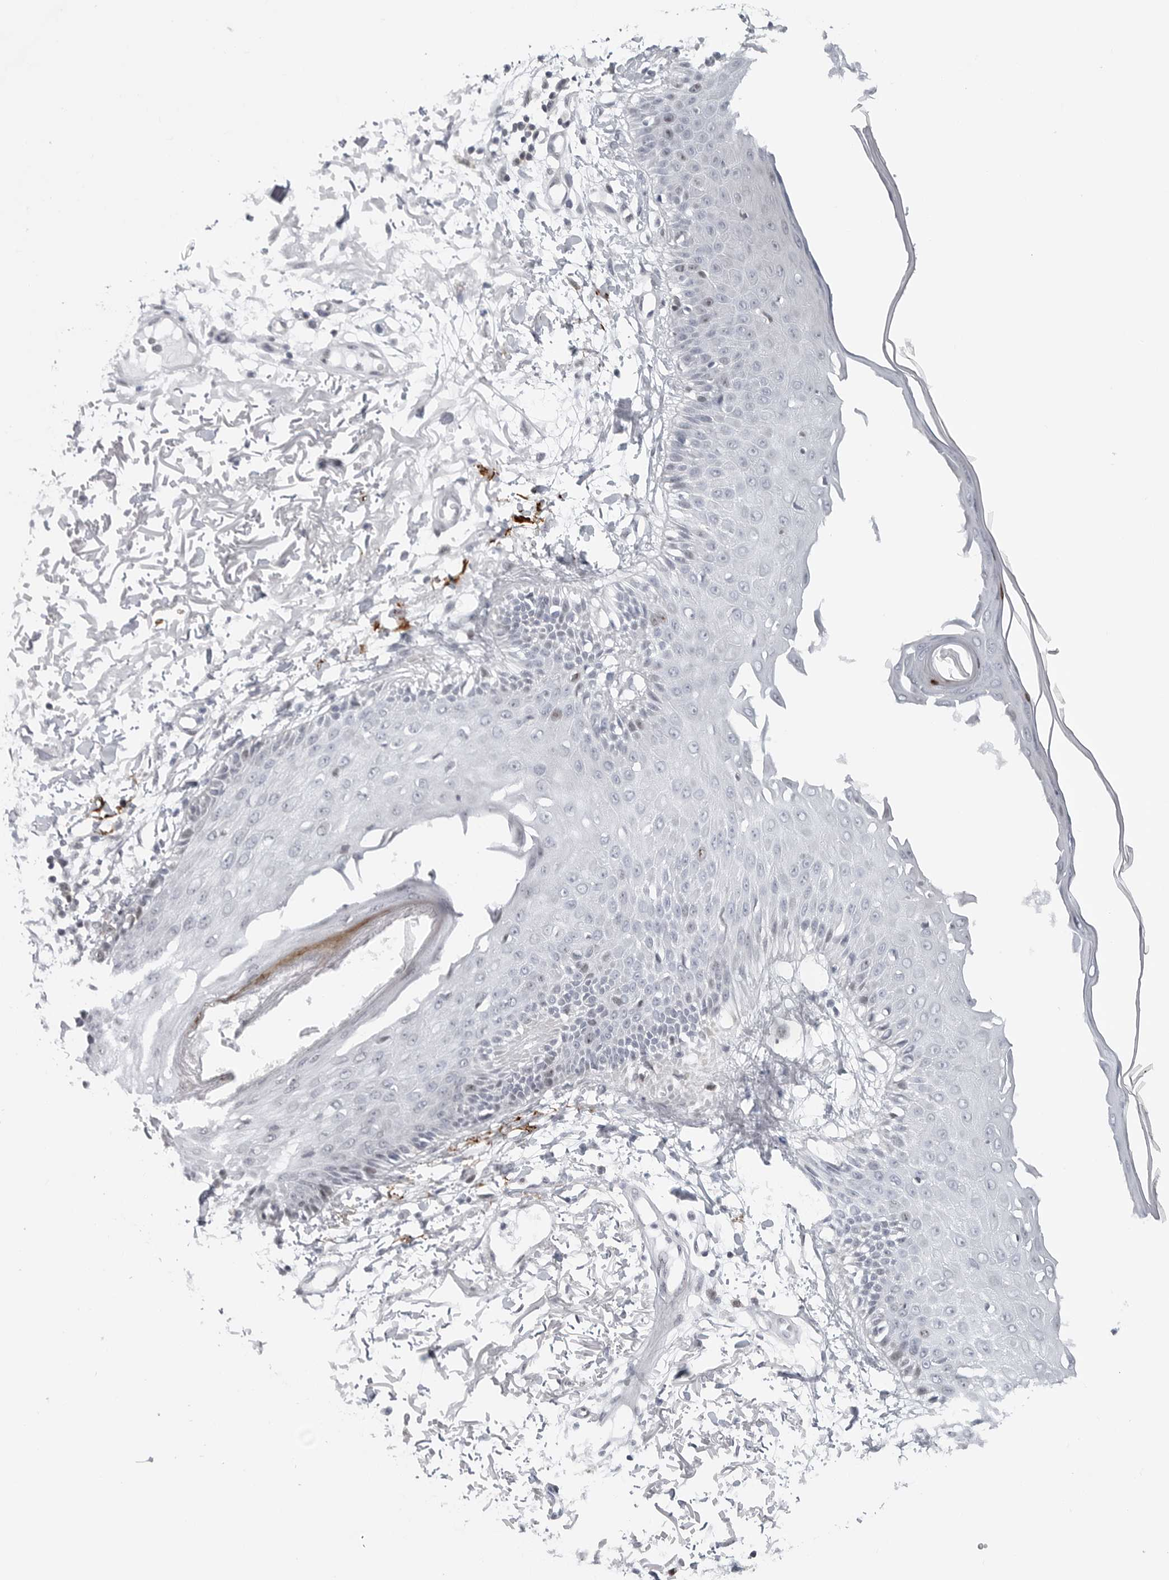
{"staining": {"intensity": "negative", "quantity": "none", "location": "none"}, "tissue": "skin", "cell_type": "Fibroblasts", "image_type": "normal", "snomed": [{"axis": "morphology", "description": "Normal tissue, NOS"}, {"axis": "morphology", "description": "Squamous cell carcinoma, NOS"}, {"axis": "topography", "description": "Skin"}, {"axis": "topography", "description": "Peripheral nerve tissue"}], "caption": "The histopathology image exhibits no staining of fibroblasts in benign skin. Brightfield microscopy of immunohistochemistry stained with DAB (brown) and hematoxylin (blue), captured at high magnification.", "gene": "FAM135B", "patient": {"sex": "male", "age": 83}}